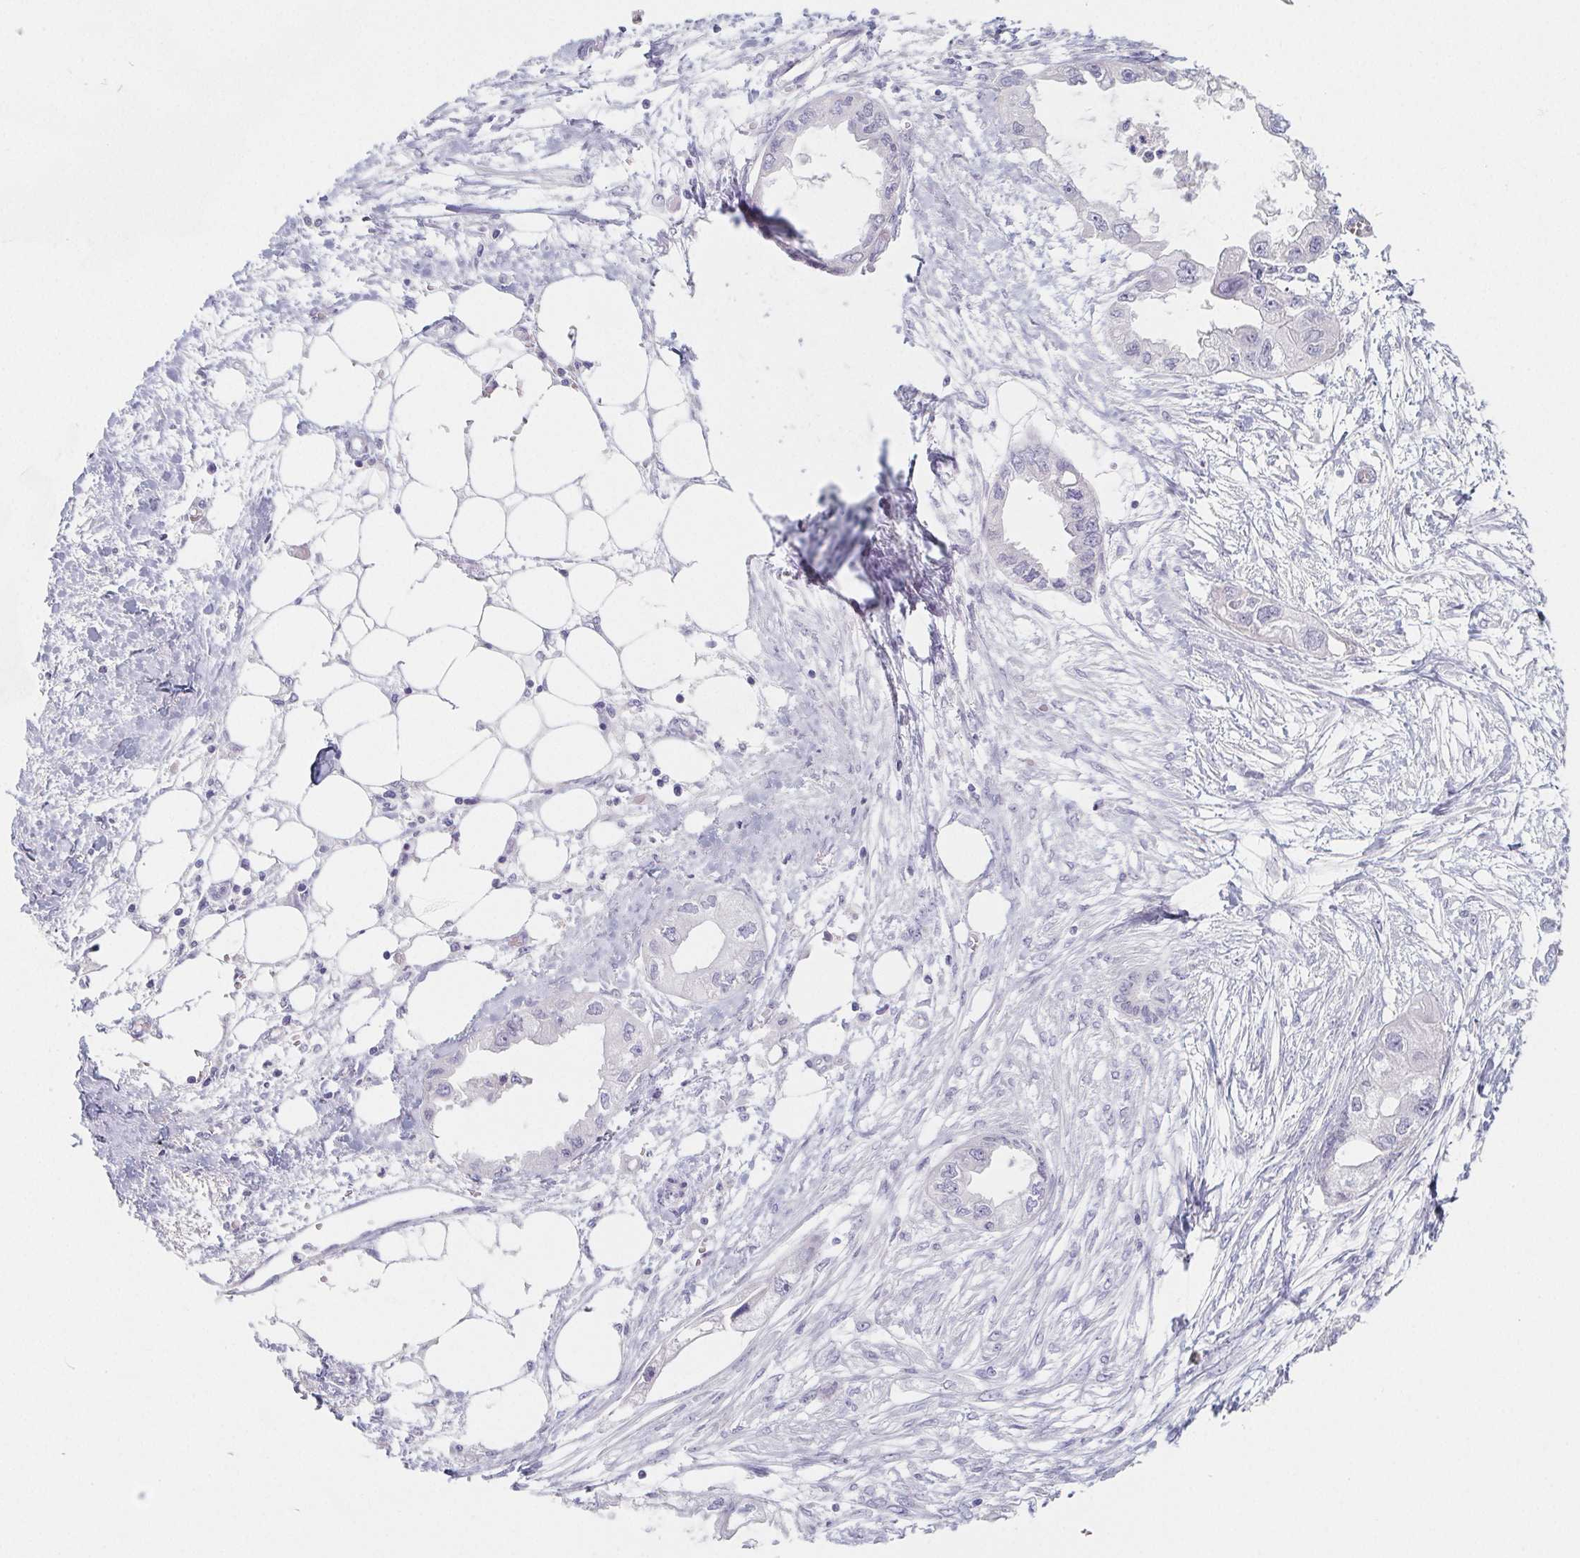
{"staining": {"intensity": "negative", "quantity": "none", "location": "none"}, "tissue": "endometrial cancer", "cell_type": "Tumor cells", "image_type": "cancer", "snomed": [{"axis": "morphology", "description": "Adenocarcinoma, NOS"}, {"axis": "morphology", "description": "Adenocarcinoma, metastatic, NOS"}, {"axis": "topography", "description": "Adipose tissue"}, {"axis": "topography", "description": "Endometrium"}], "caption": "Tumor cells show no significant protein positivity in adenocarcinoma (endometrial). (IHC, brightfield microscopy, high magnification).", "gene": "GLIPR1L1", "patient": {"sex": "female", "age": 67}}